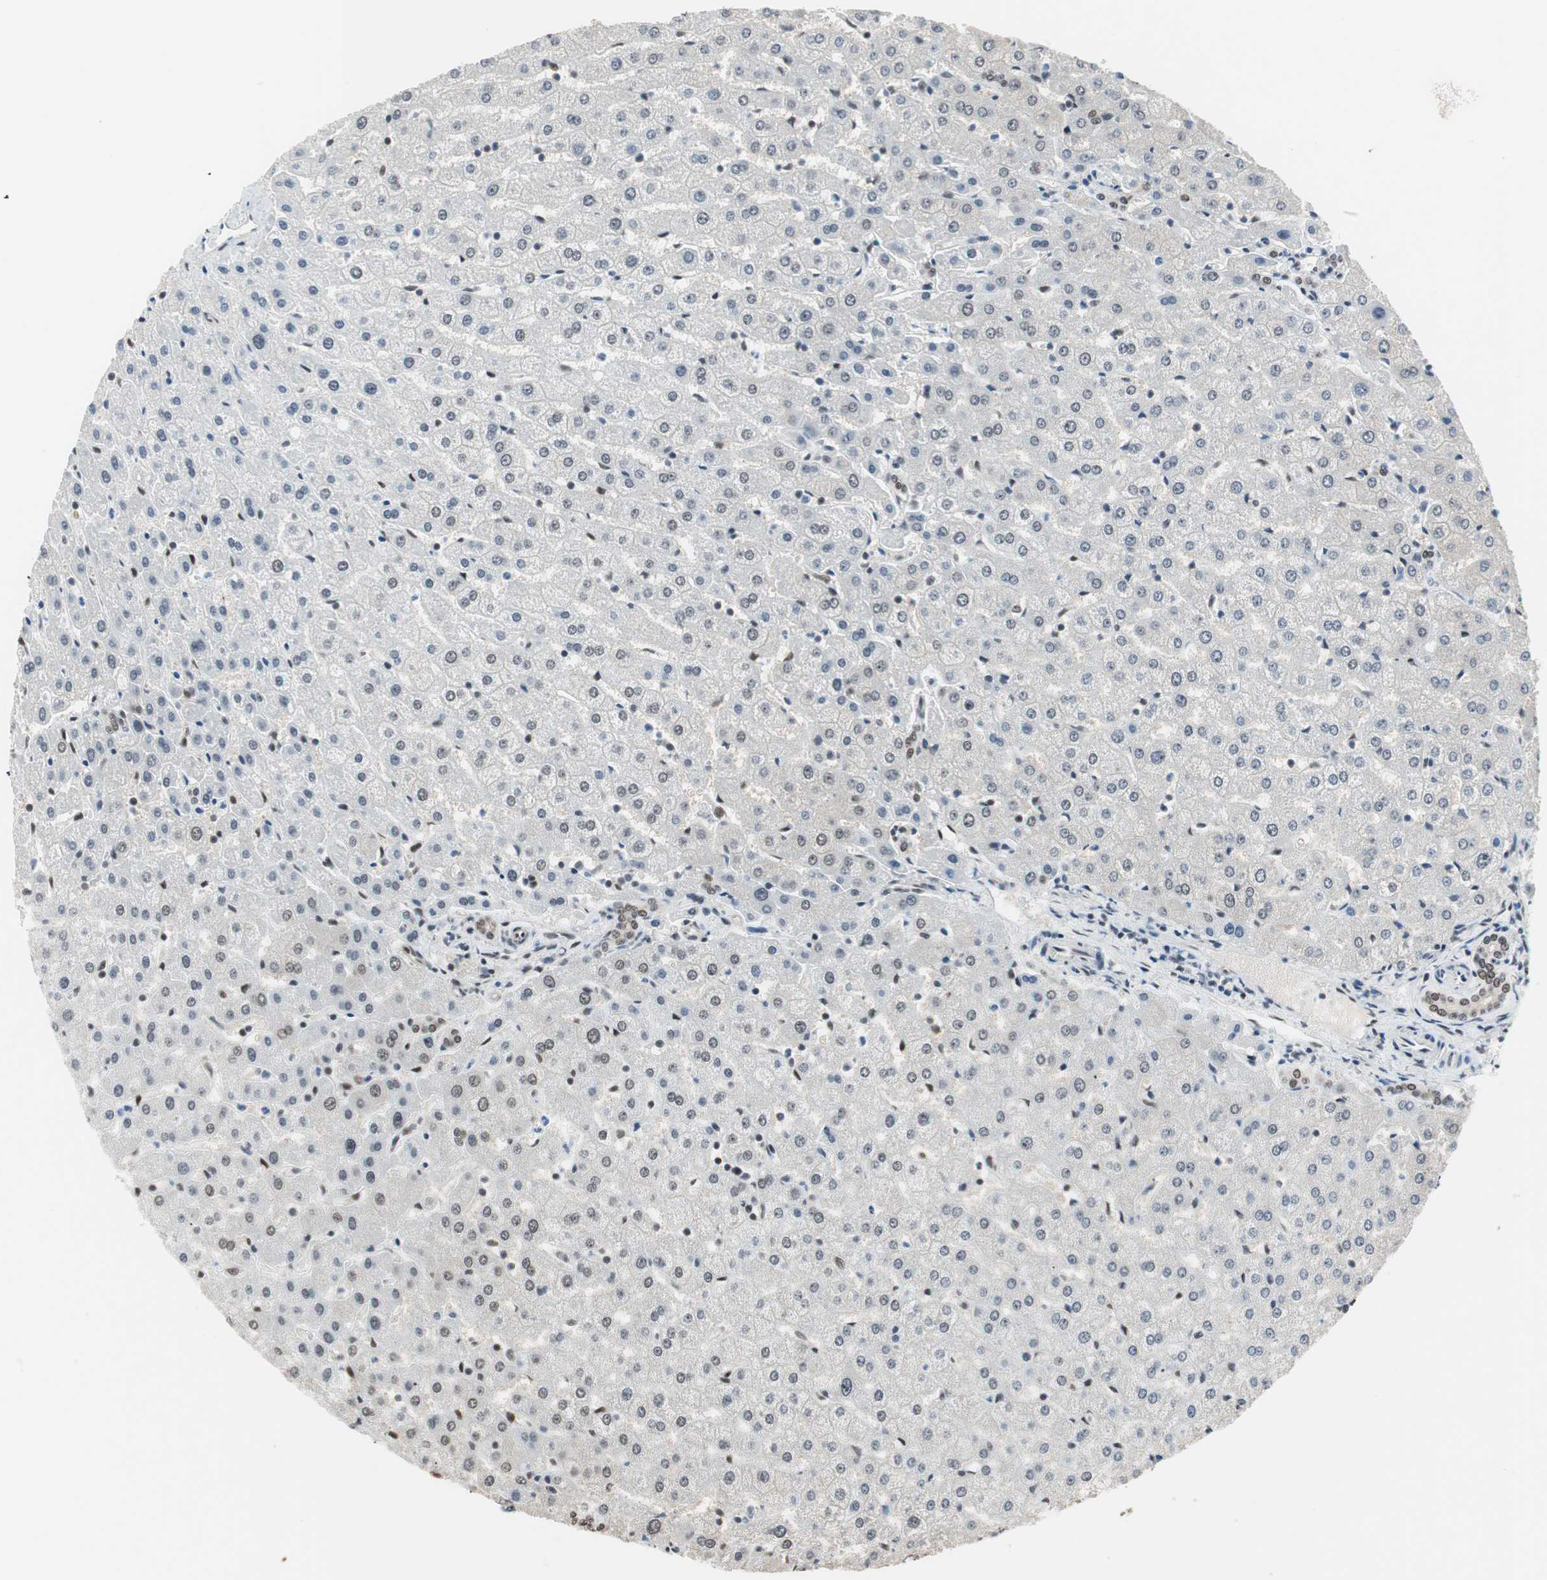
{"staining": {"intensity": "weak", "quantity": ">75%", "location": "nuclear"}, "tissue": "liver", "cell_type": "Cholangiocytes", "image_type": "normal", "snomed": [{"axis": "morphology", "description": "Normal tissue, NOS"}, {"axis": "morphology", "description": "Fibrosis, NOS"}, {"axis": "topography", "description": "Liver"}], "caption": "A brown stain shows weak nuclear staining of a protein in cholangiocytes of normal human liver. Nuclei are stained in blue.", "gene": "ZBTB17", "patient": {"sex": "female", "age": 29}}